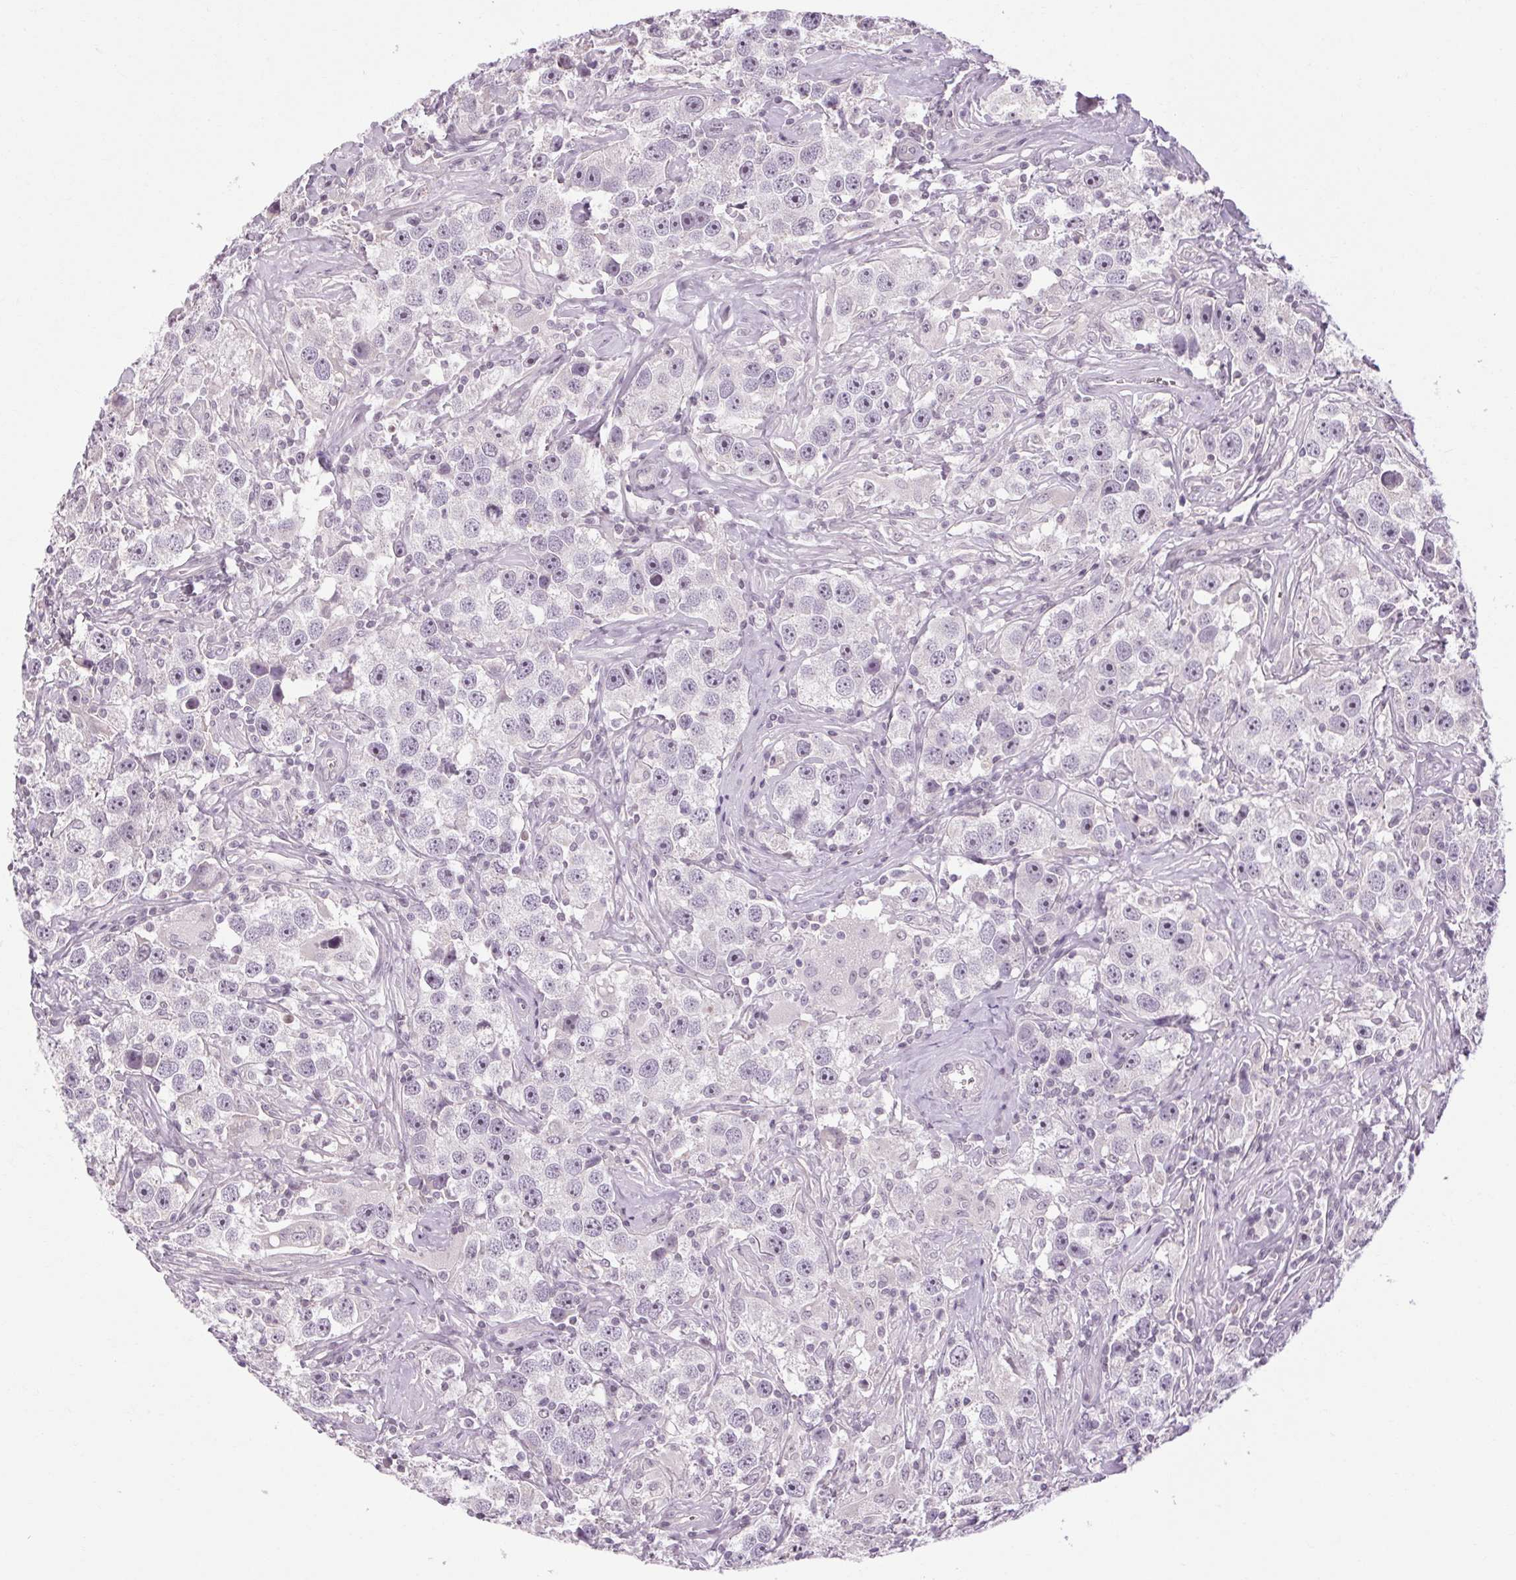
{"staining": {"intensity": "negative", "quantity": "none", "location": "none"}, "tissue": "testis cancer", "cell_type": "Tumor cells", "image_type": "cancer", "snomed": [{"axis": "morphology", "description": "Seminoma, NOS"}, {"axis": "topography", "description": "Testis"}], "caption": "High magnification brightfield microscopy of testis cancer (seminoma) stained with DAB (3,3'-diaminobenzidine) (brown) and counterstained with hematoxylin (blue): tumor cells show no significant staining. The staining is performed using DAB brown chromogen with nuclei counter-stained in using hematoxylin.", "gene": "KLHL40", "patient": {"sex": "male", "age": 49}}